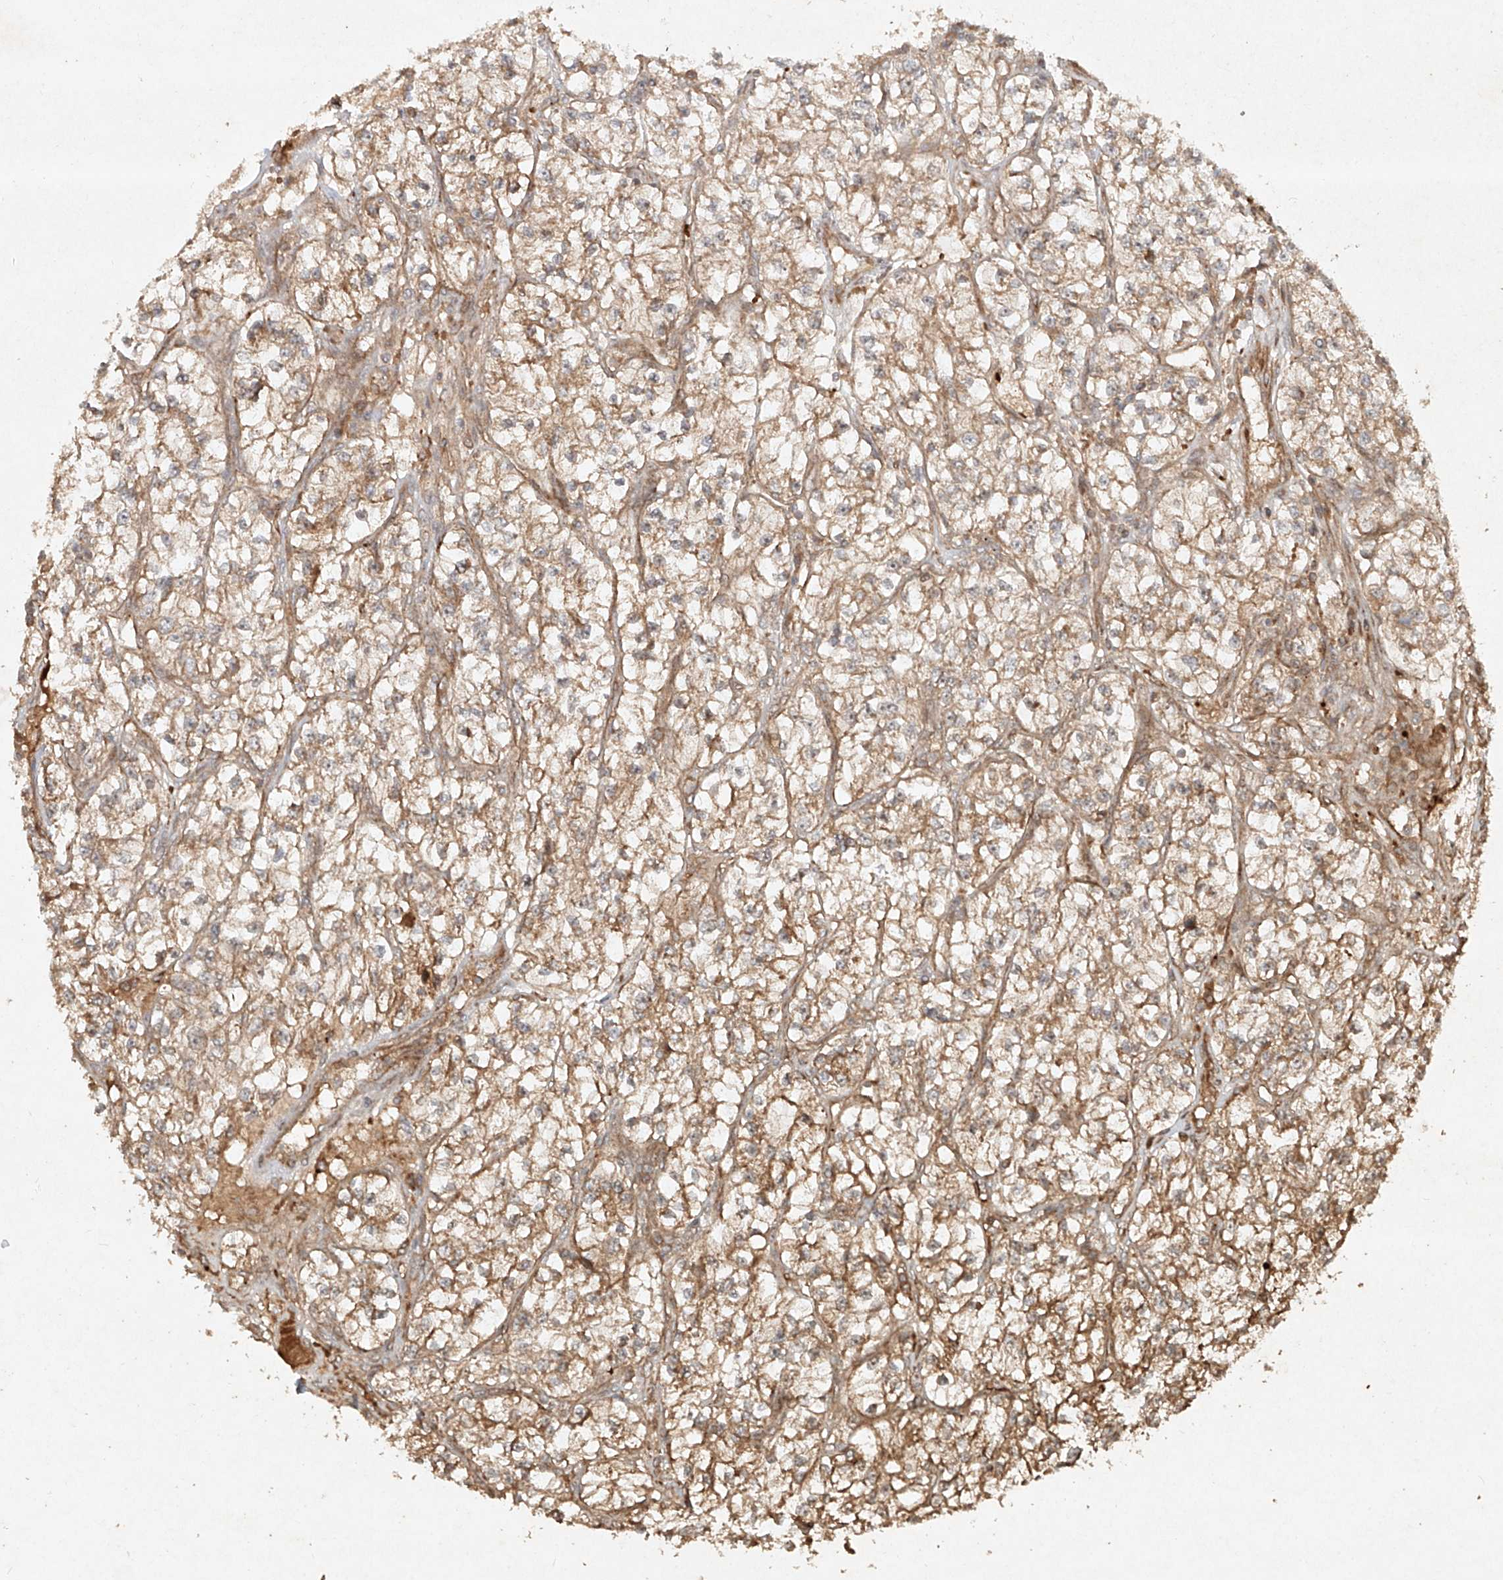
{"staining": {"intensity": "moderate", "quantity": ">75%", "location": "cytoplasmic/membranous"}, "tissue": "renal cancer", "cell_type": "Tumor cells", "image_type": "cancer", "snomed": [{"axis": "morphology", "description": "Adenocarcinoma, NOS"}, {"axis": "topography", "description": "Kidney"}], "caption": "Immunohistochemistry (IHC) of human renal cancer (adenocarcinoma) demonstrates medium levels of moderate cytoplasmic/membranous expression in about >75% of tumor cells. (Brightfield microscopy of DAB IHC at high magnification).", "gene": "CYYR1", "patient": {"sex": "female", "age": 57}}